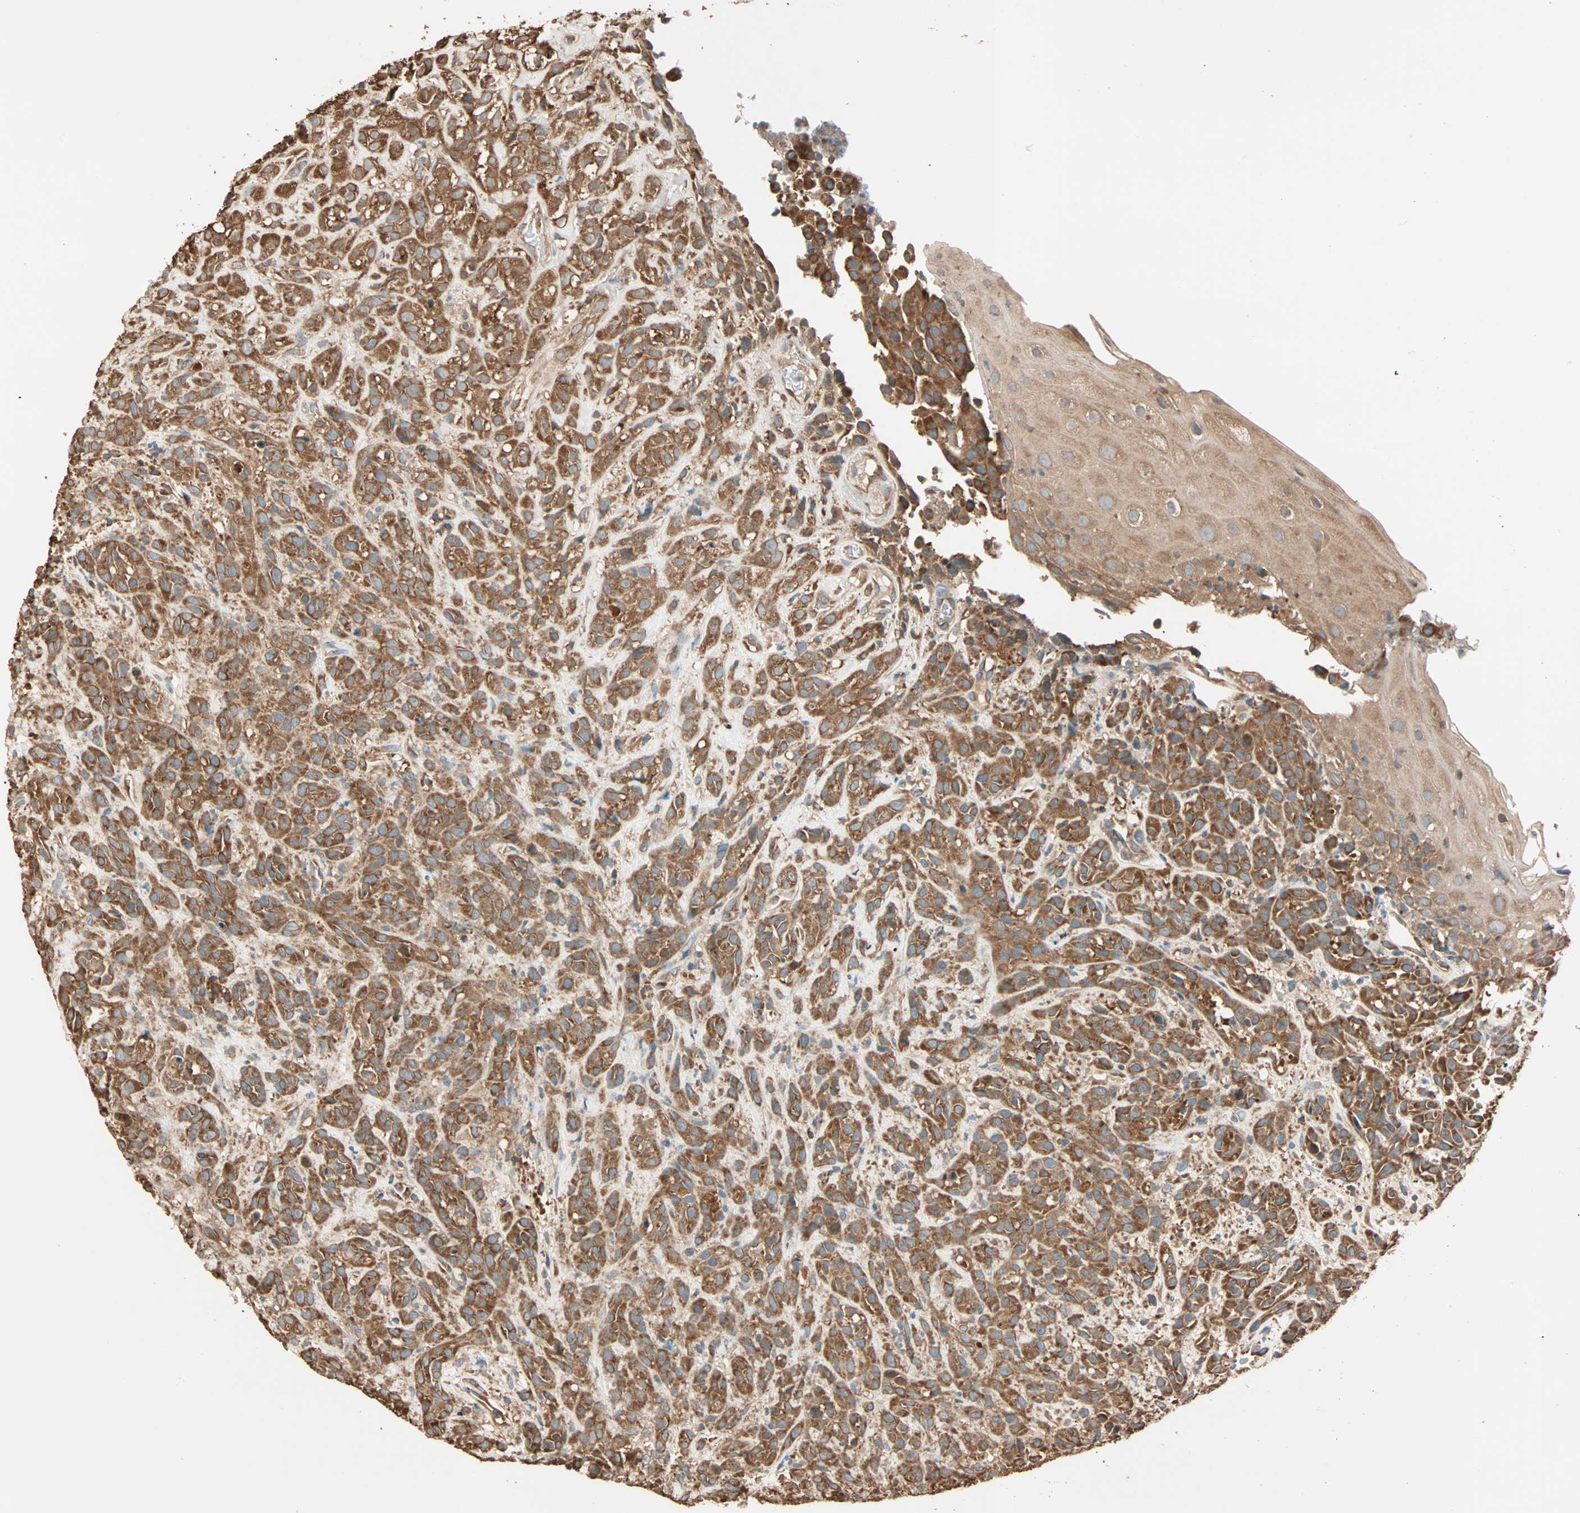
{"staining": {"intensity": "strong", "quantity": ">75%", "location": "cytoplasmic/membranous"}, "tissue": "head and neck cancer", "cell_type": "Tumor cells", "image_type": "cancer", "snomed": [{"axis": "morphology", "description": "Normal tissue, NOS"}, {"axis": "morphology", "description": "Squamous cell carcinoma, NOS"}, {"axis": "topography", "description": "Cartilage tissue"}, {"axis": "topography", "description": "Head-Neck"}], "caption": "The micrograph shows immunohistochemical staining of head and neck cancer (squamous cell carcinoma). There is strong cytoplasmic/membranous staining is identified in approximately >75% of tumor cells. Nuclei are stained in blue.", "gene": "EIF4G2", "patient": {"sex": "male", "age": 62}}